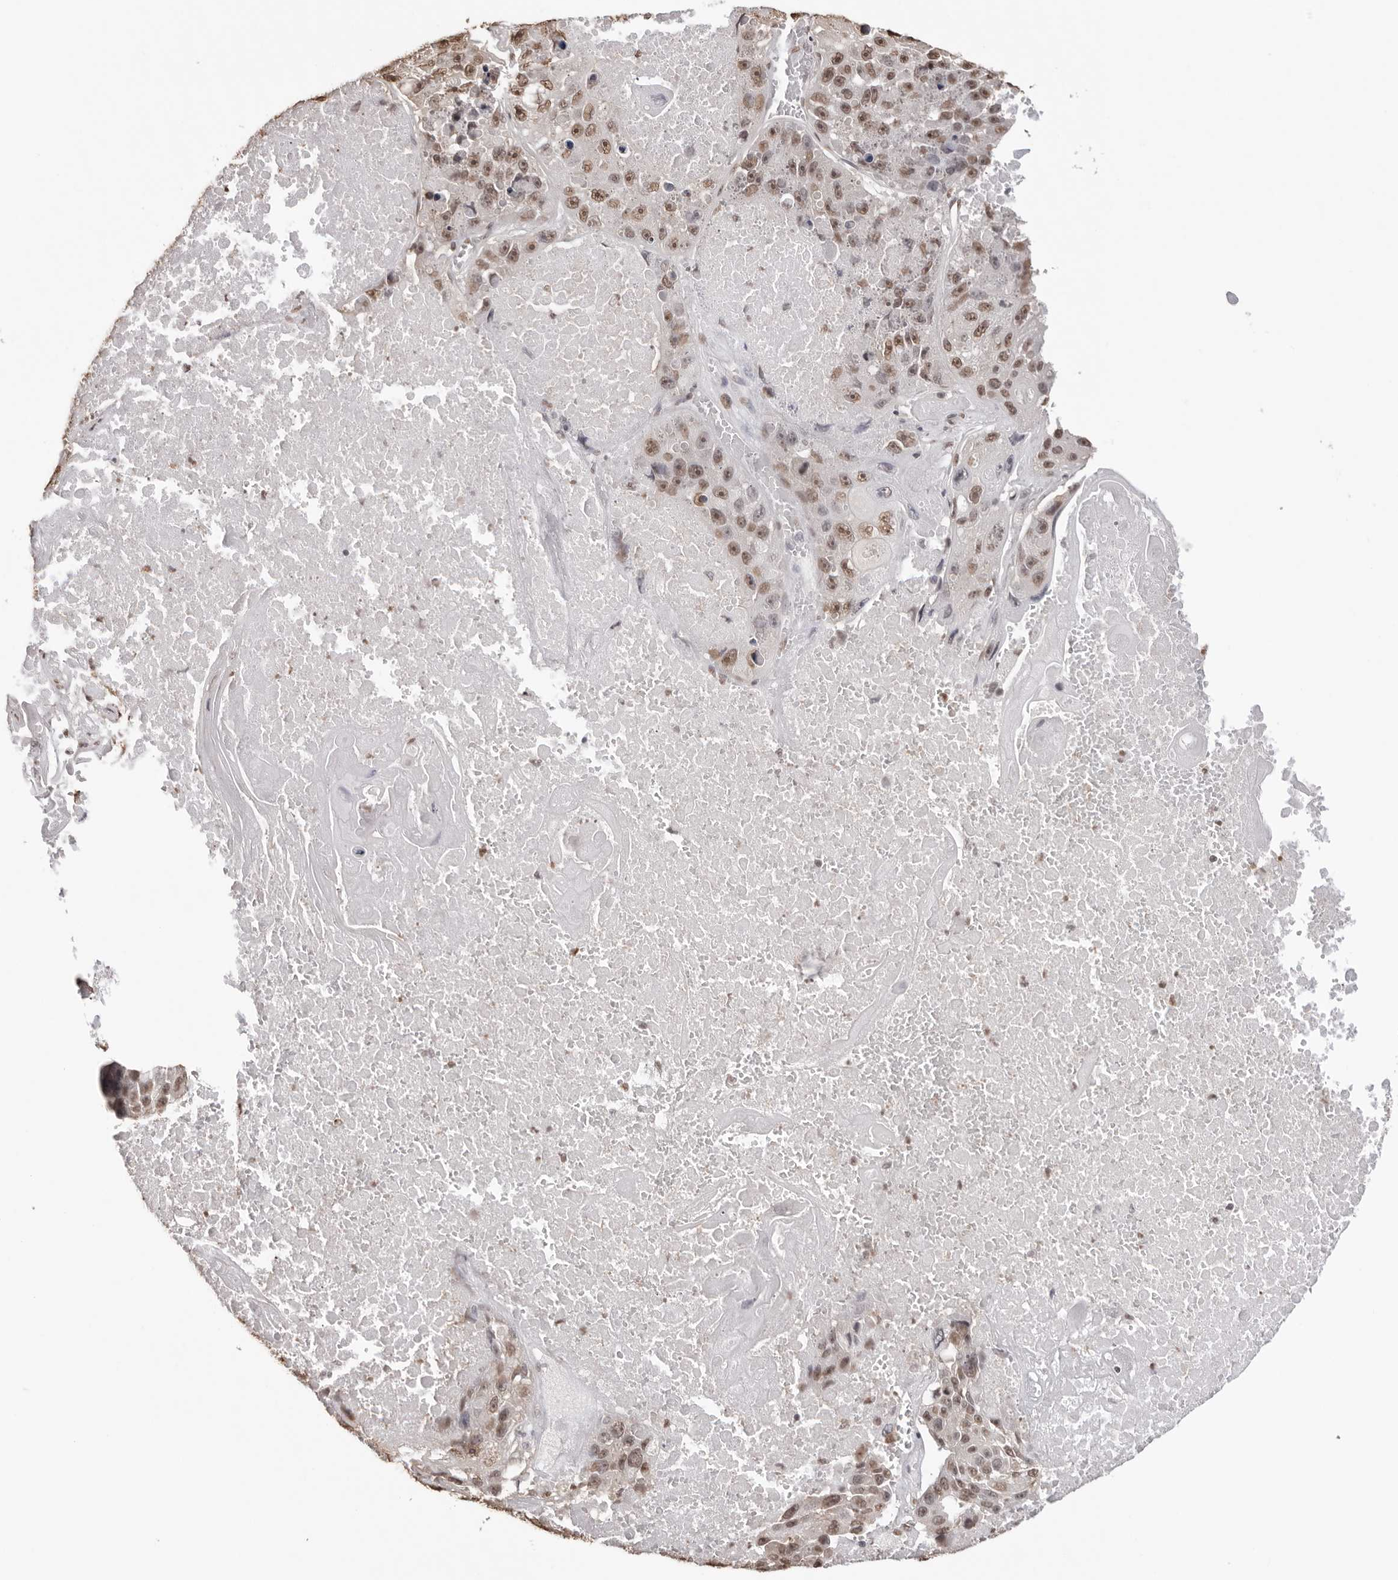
{"staining": {"intensity": "moderate", "quantity": ">75%", "location": "nuclear"}, "tissue": "lung cancer", "cell_type": "Tumor cells", "image_type": "cancer", "snomed": [{"axis": "morphology", "description": "Squamous cell carcinoma, NOS"}, {"axis": "topography", "description": "Lung"}], "caption": "Lung cancer tissue reveals moderate nuclear staining in about >75% of tumor cells", "gene": "OLIG3", "patient": {"sex": "male", "age": 61}}